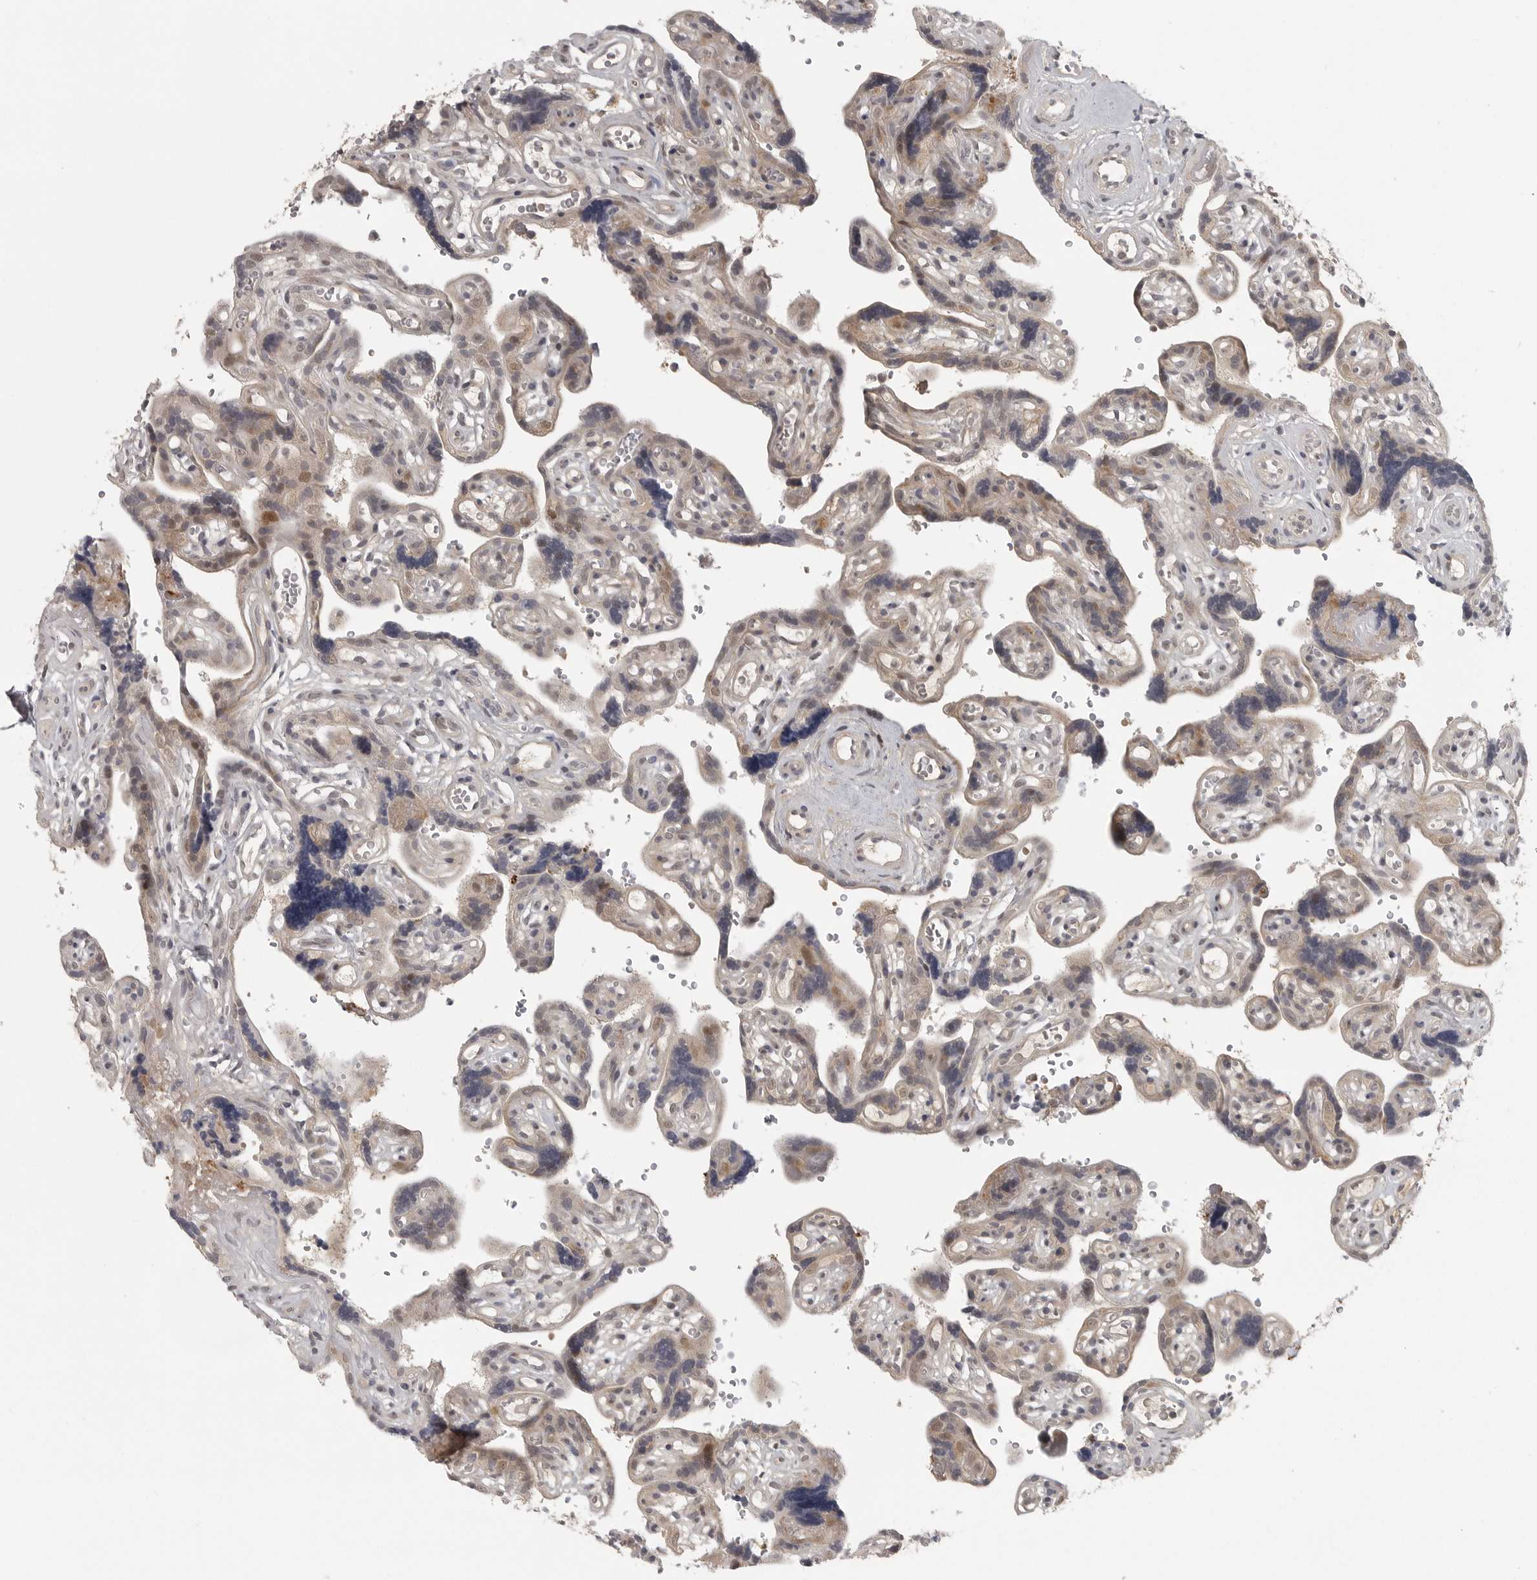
{"staining": {"intensity": "moderate", "quantity": ">75%", "location": "cytoplasmic/membranous,nuclear"}, "tissue": "placenta", "cell_type": "Decidual cells", "image_type": "normal", "snomed": [{"axis": "morphology", "description": "Normal tissue, NOS"}, {"axis": "topography", "description": "Placenta"}], "caption": "Benign placenta was stained to show a protein in brown. There is medium levels of moderate cytoplasmic/membranous,nuclear expression in about >75% of decidual cells. The staining was performed using DAB (3,3'-diaminobenzidine) to visualize the protein expression in brown, while the nuclei were stained in blue with hematoxylin (Magnification: 20x).", "gene": "UROD", "patient": {"sex": "female", "age": 30}}